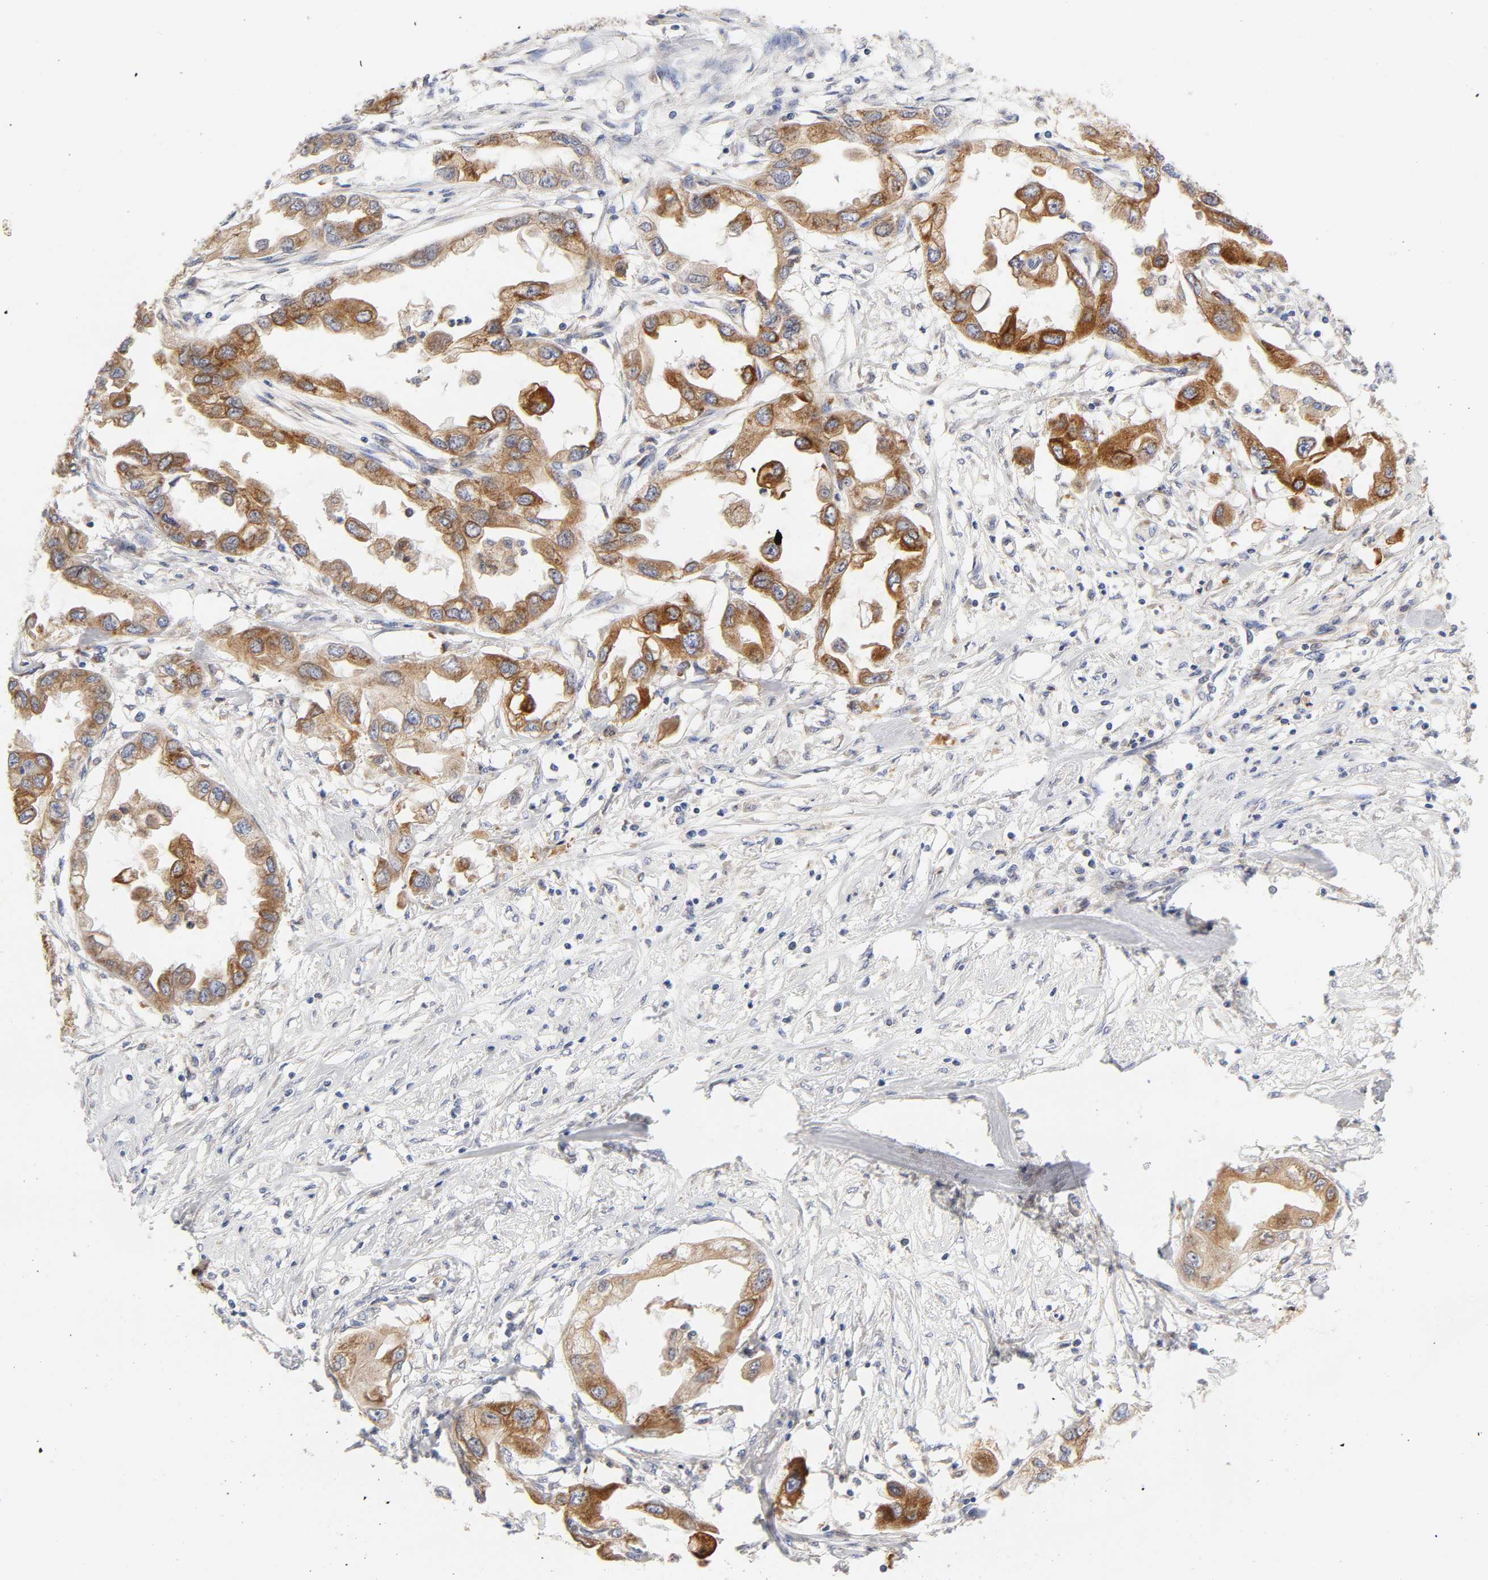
{"staining": {"intensity": "moderate", "quantity": ">75%", "location": "cytoplasmic/membranous"}, "tissue": "endometrial cancer", "cell_type": "Tumor cells", "image_type": "cancer", "snomed": [{"axis": "morphology", "description": "Adenocarcinoma, NOS"}, {"axis": "topography", "description": "Endometrium"}], "caption": "Protein expression analysis of human endometrial cancer reveals moderate cytoplasmic/membranous positivity in about >75% of tumor cells.", "gene": "POR", "patient": {"sex": "female", "age": 67}}